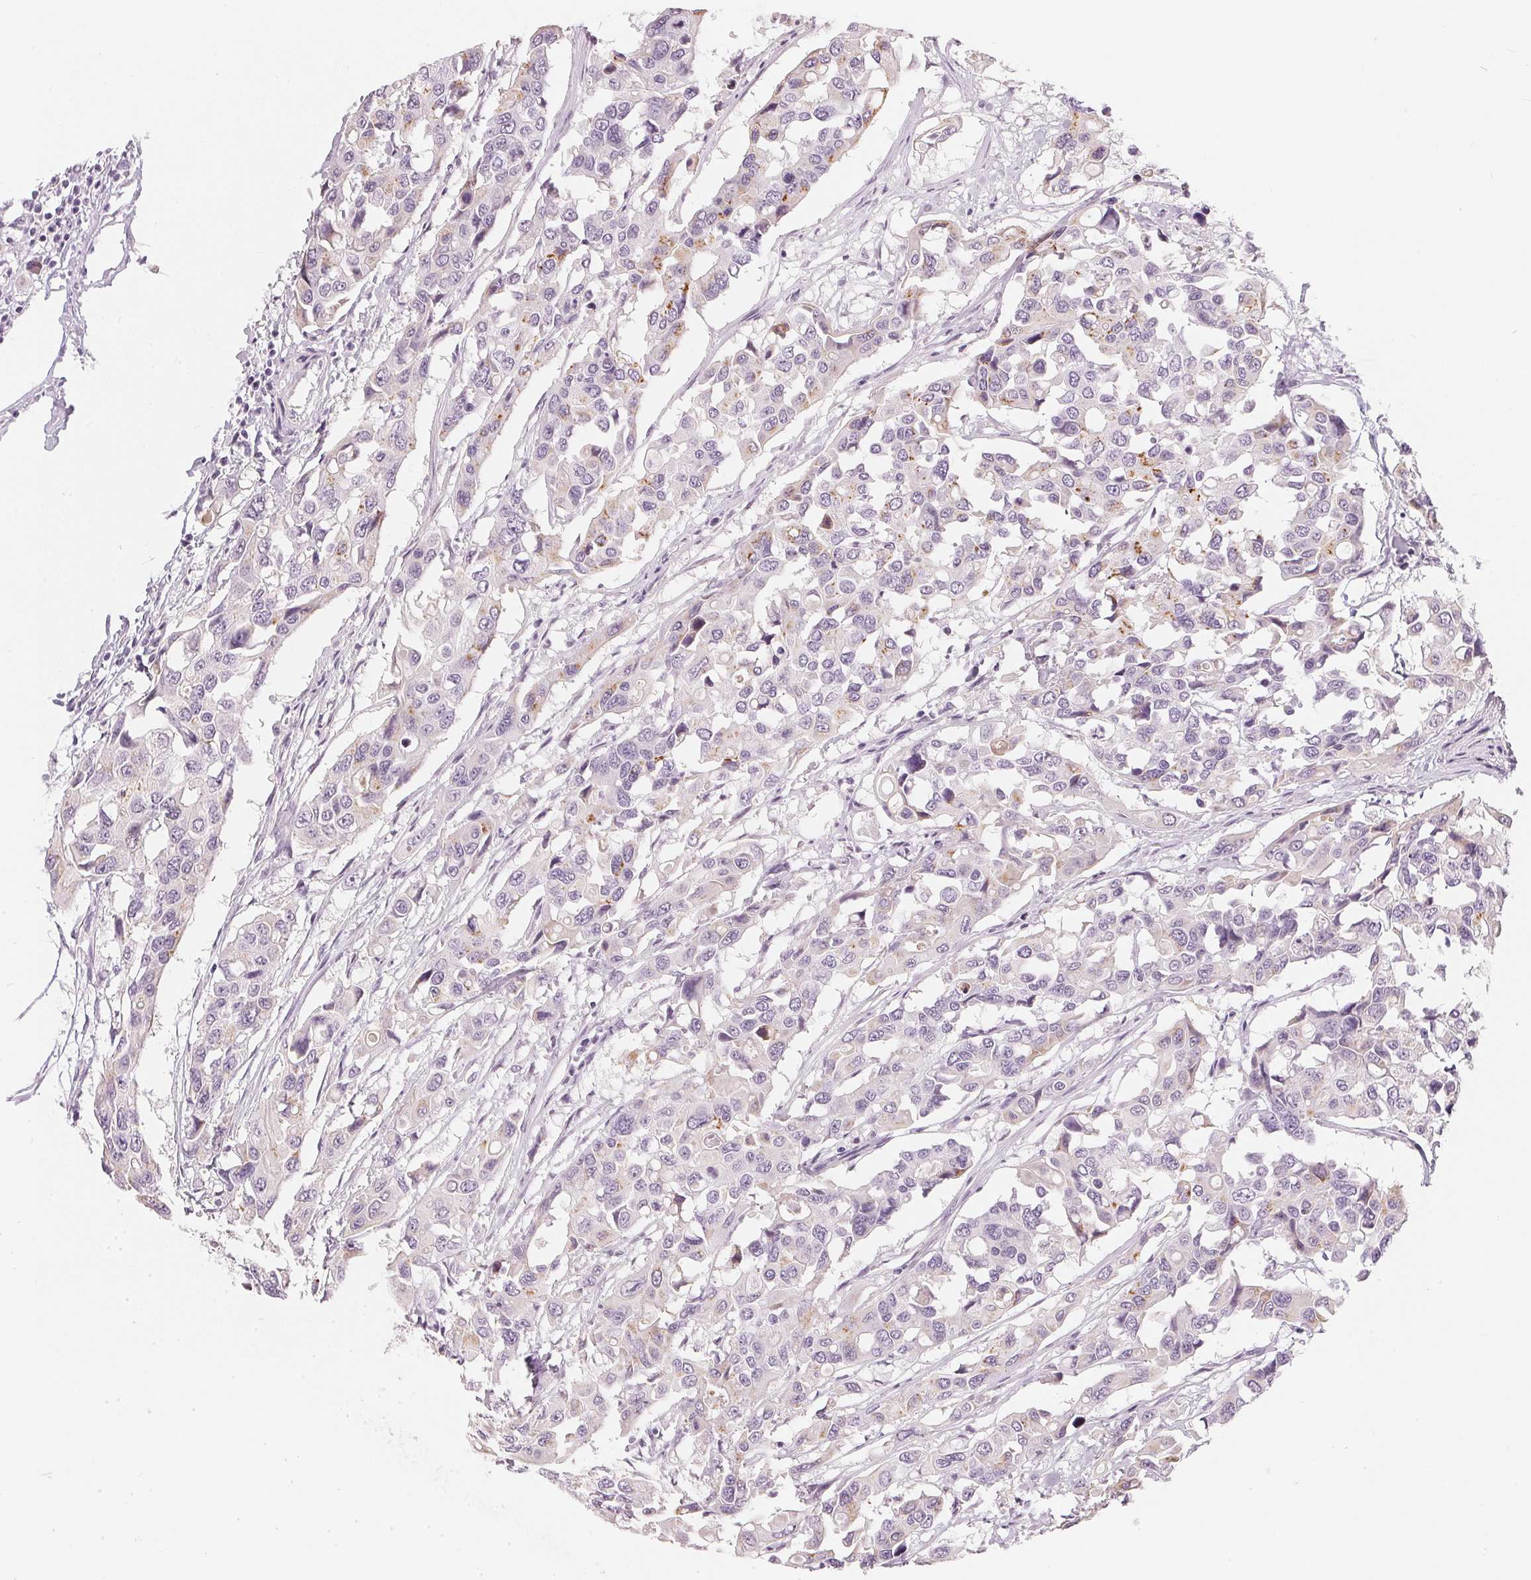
{"staining": {"intensity": "negative", "quantity": "none", "location": "none"}, "tissue": "colorectal cancer", "cell_type": "Tumor cells", "image_type": "cancer", "snomed": [{"axis": "morphology", "description": "Adenocarcinoma, NOS"}, {"axis": "topography", "description": "Colon"}], "caption": "This photomicrograph is of colorectal adenocarcinoma stained with IHC to label a protein in brown with the nuclei are counter-stained blue. There is no staining in tumor cells. (DAB IHC, high magnification).", "gene": "CHST4", "patient": {"sex": "male", "age": 77}}